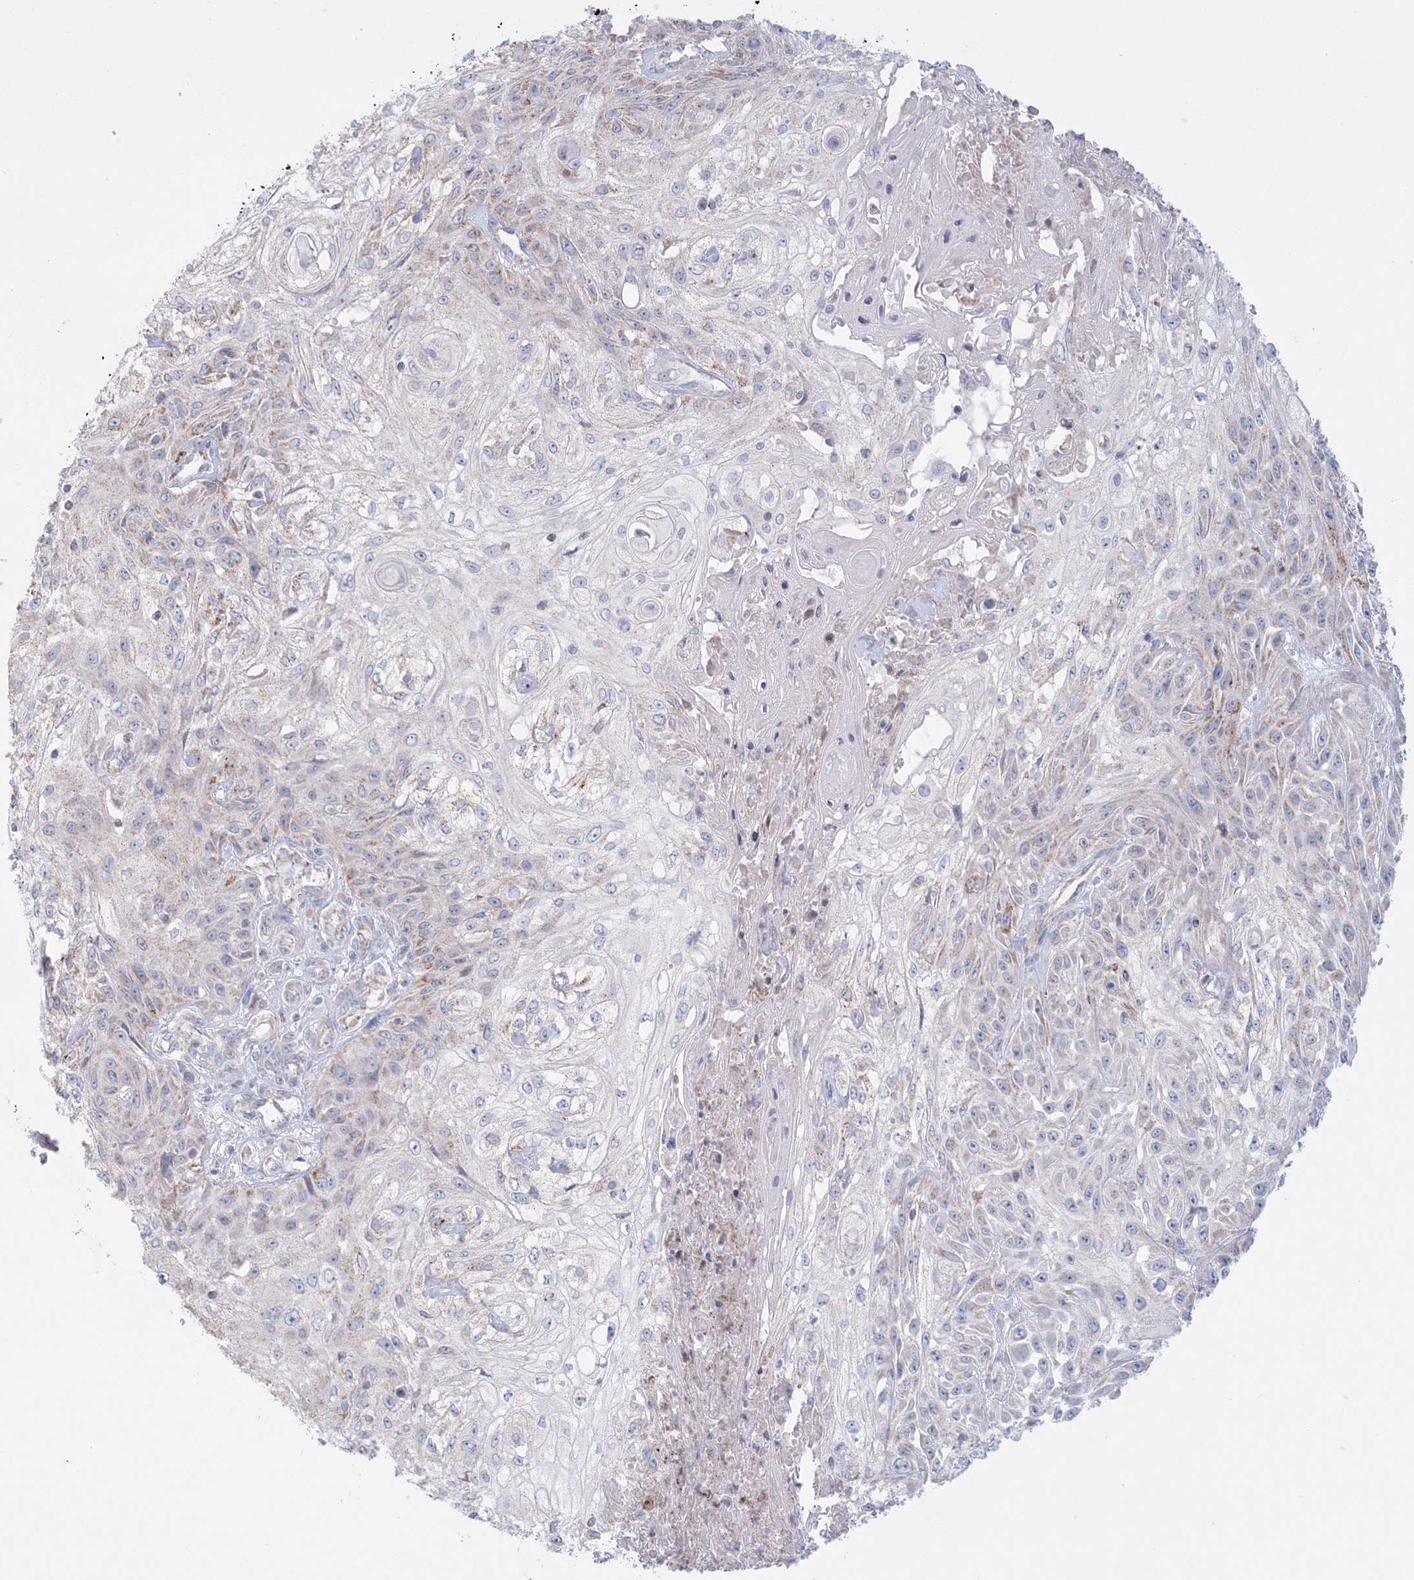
{"staining": {"intensity": "moderate", "quantity": "<25%", "location": "cytoplasmic/membranous"}, "tissue": "skin cancer", "cell_type": "Tumor cells", "image_type": "cancer", "snomed": [{"axis": "morphology", "description": "Squamous cell carcinoma, NOS"}, {"axis": "morphology", "description": "Squamous cell carcinoma, metastatic, NOS"}, {"axis": "topography", "description": "Skin"}, {"axis": "topography", "description": "Lymph node"}], "caption": "Human skin squamous cell carcinoma stained with a brown dye displays moderate cytoplasmic/membranous positive expression in approximately <25% of tumor cells.", "gene": "KCTD6", "patient": {"sex": "male", "age": 75}}